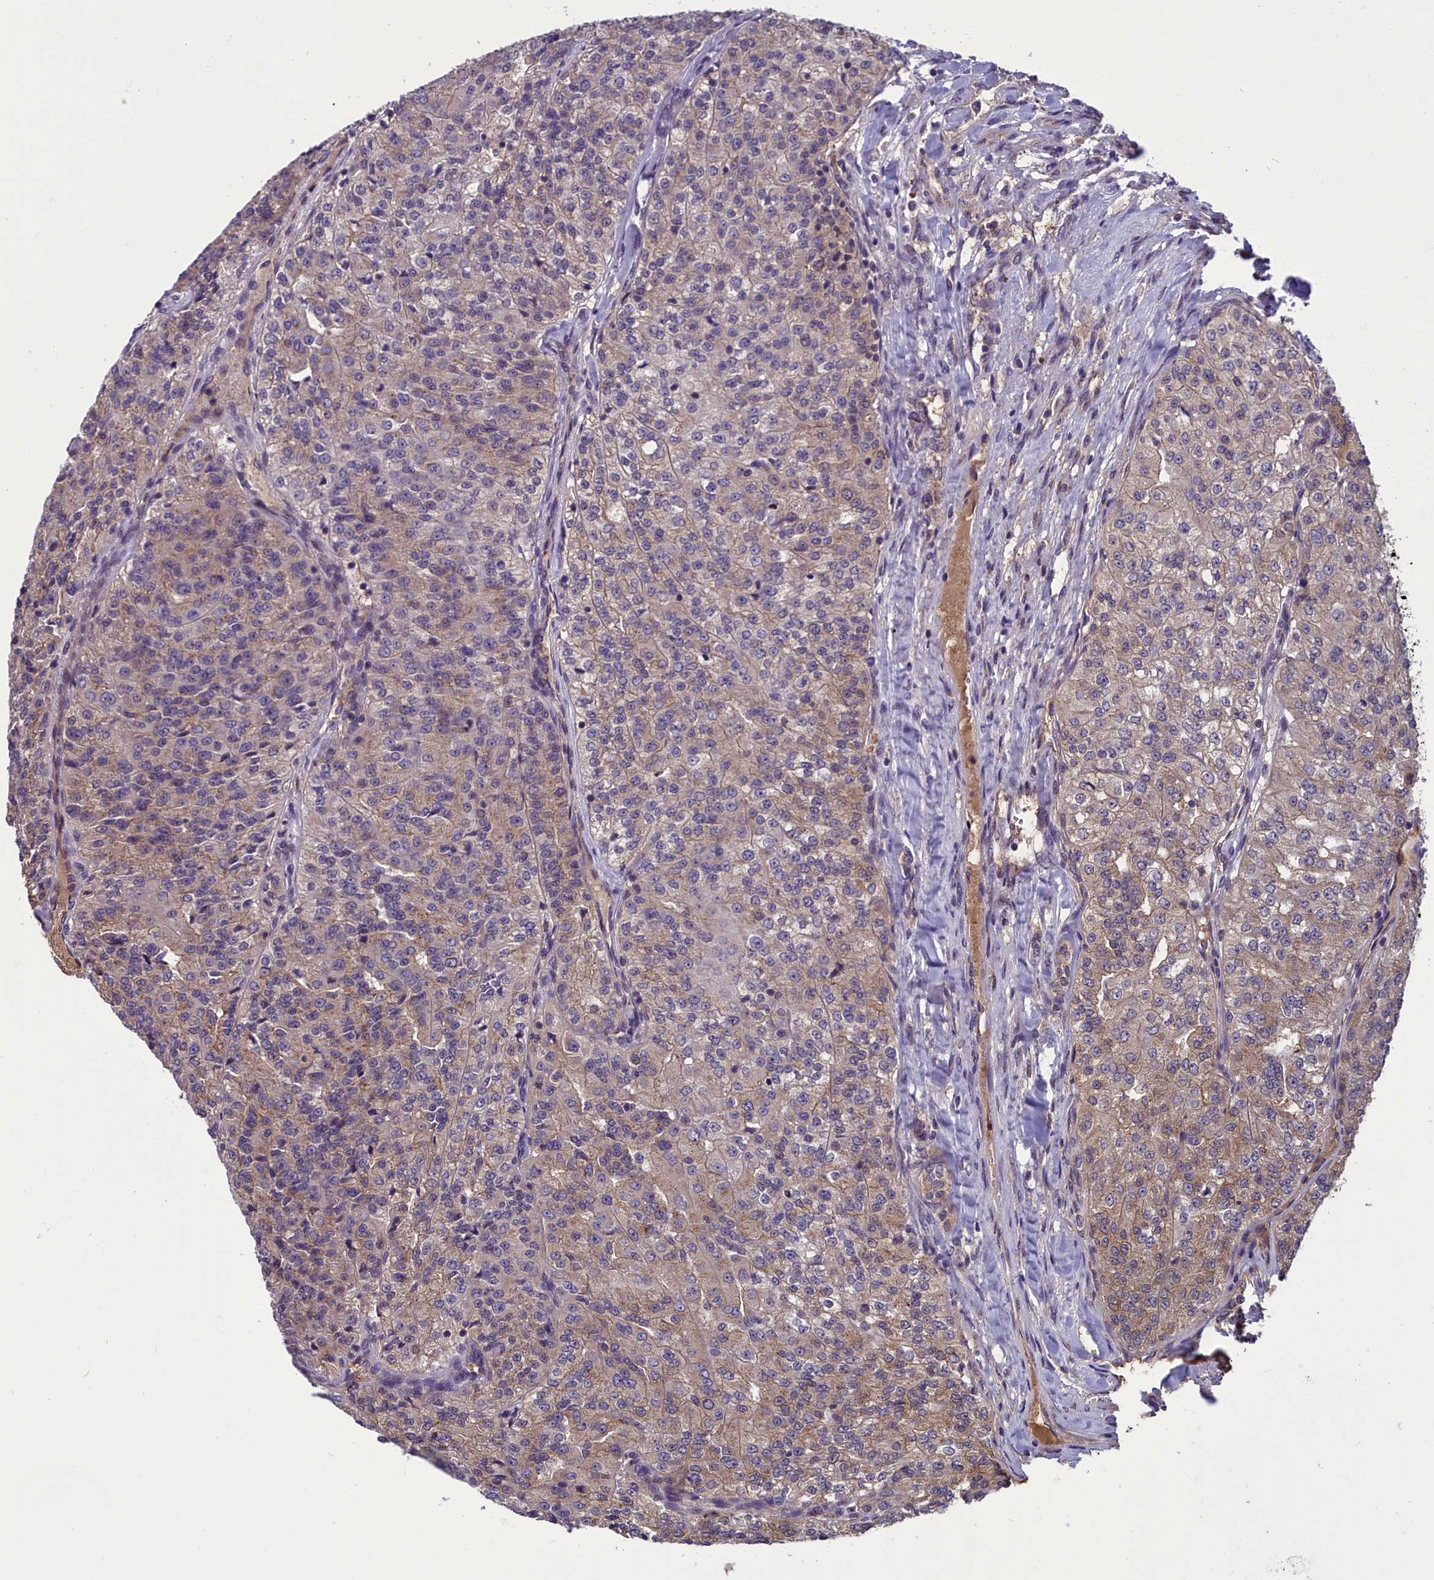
{"staining": {"intensity": "weak", "quantity": "25%-75%", "location": "cytoplasmic/membranous"}, "tissue": "renal cancer", "cell_type": "Tumor cells", "image_type": "cancer", "snomed": [{"axis": "morphology", "description": "Adenocarcinoma, NOS"}, {"axis": "topography", "description": "Kidney"}], "caption": "Renal cancer (adenocarcinoma) stained with a protein marker shows weak staining in tumor cells.", "gene": "ABCC8", "patient": {"sex": "female", "age": 63}}